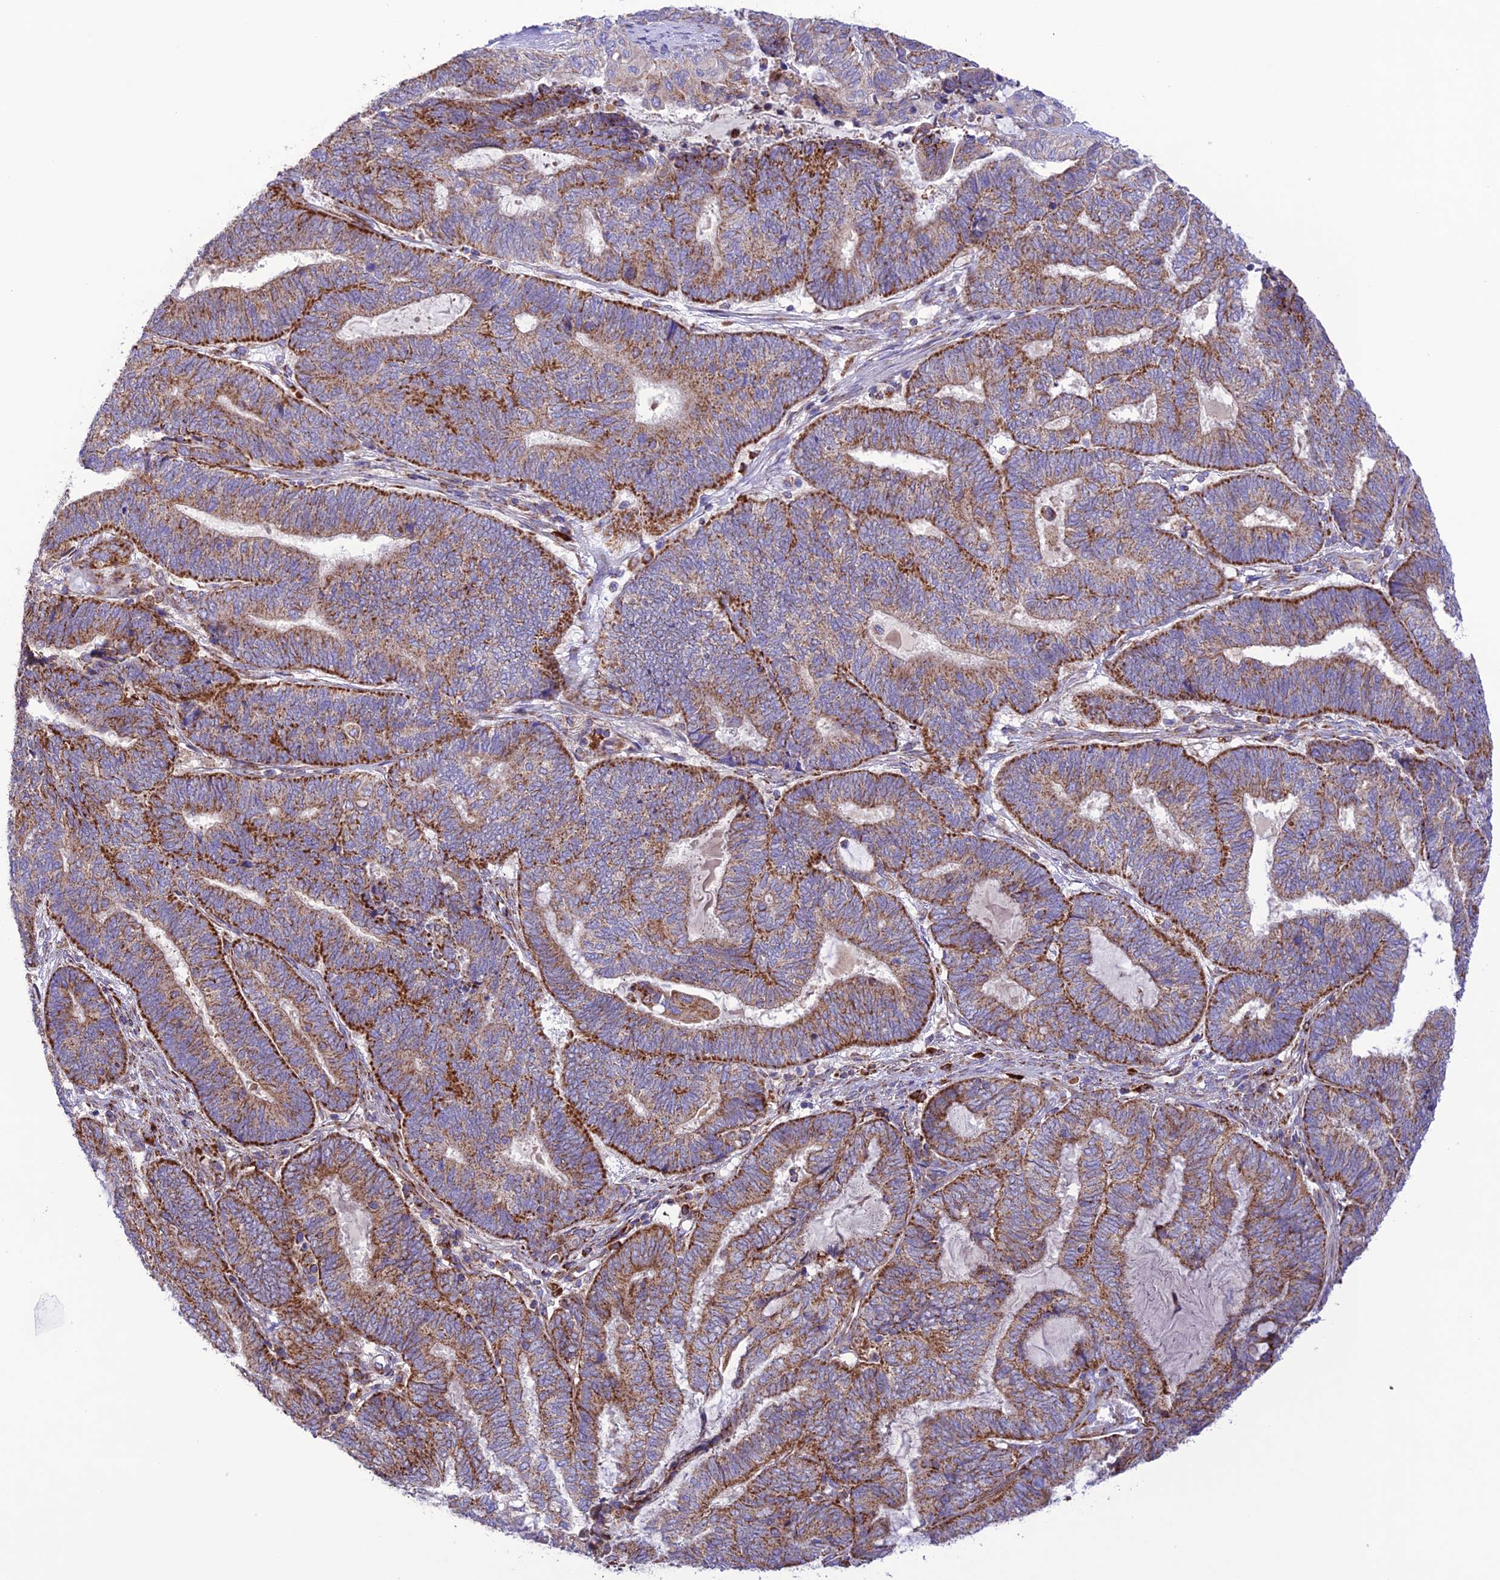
{"staining": {"intensity": "strong", "quantity": ">75%", "location": "cytoplasmic/membranous"}, "tissue": "endometrial cancer", "cell_type": "Tumor cells", "image_type": "cancer", "snomed": [{"axis": "morphology", "description": "Adenocarcinoma, NOS"}, {"axis": "topography", "description": "Uterus"}, {"axis": "topography", "description": "Endometrium"}], "caption": "DAB (3,3'-diaminobenzidine) immunohistochemical staining of endometrial cancer (adenocarcinoma) exhibits strong cytoplasmic/membranous protein expression in approximately >75% of tumor cells.", "gene": "UAP1L1", "patient": {"sex": "female", "age": 70}}